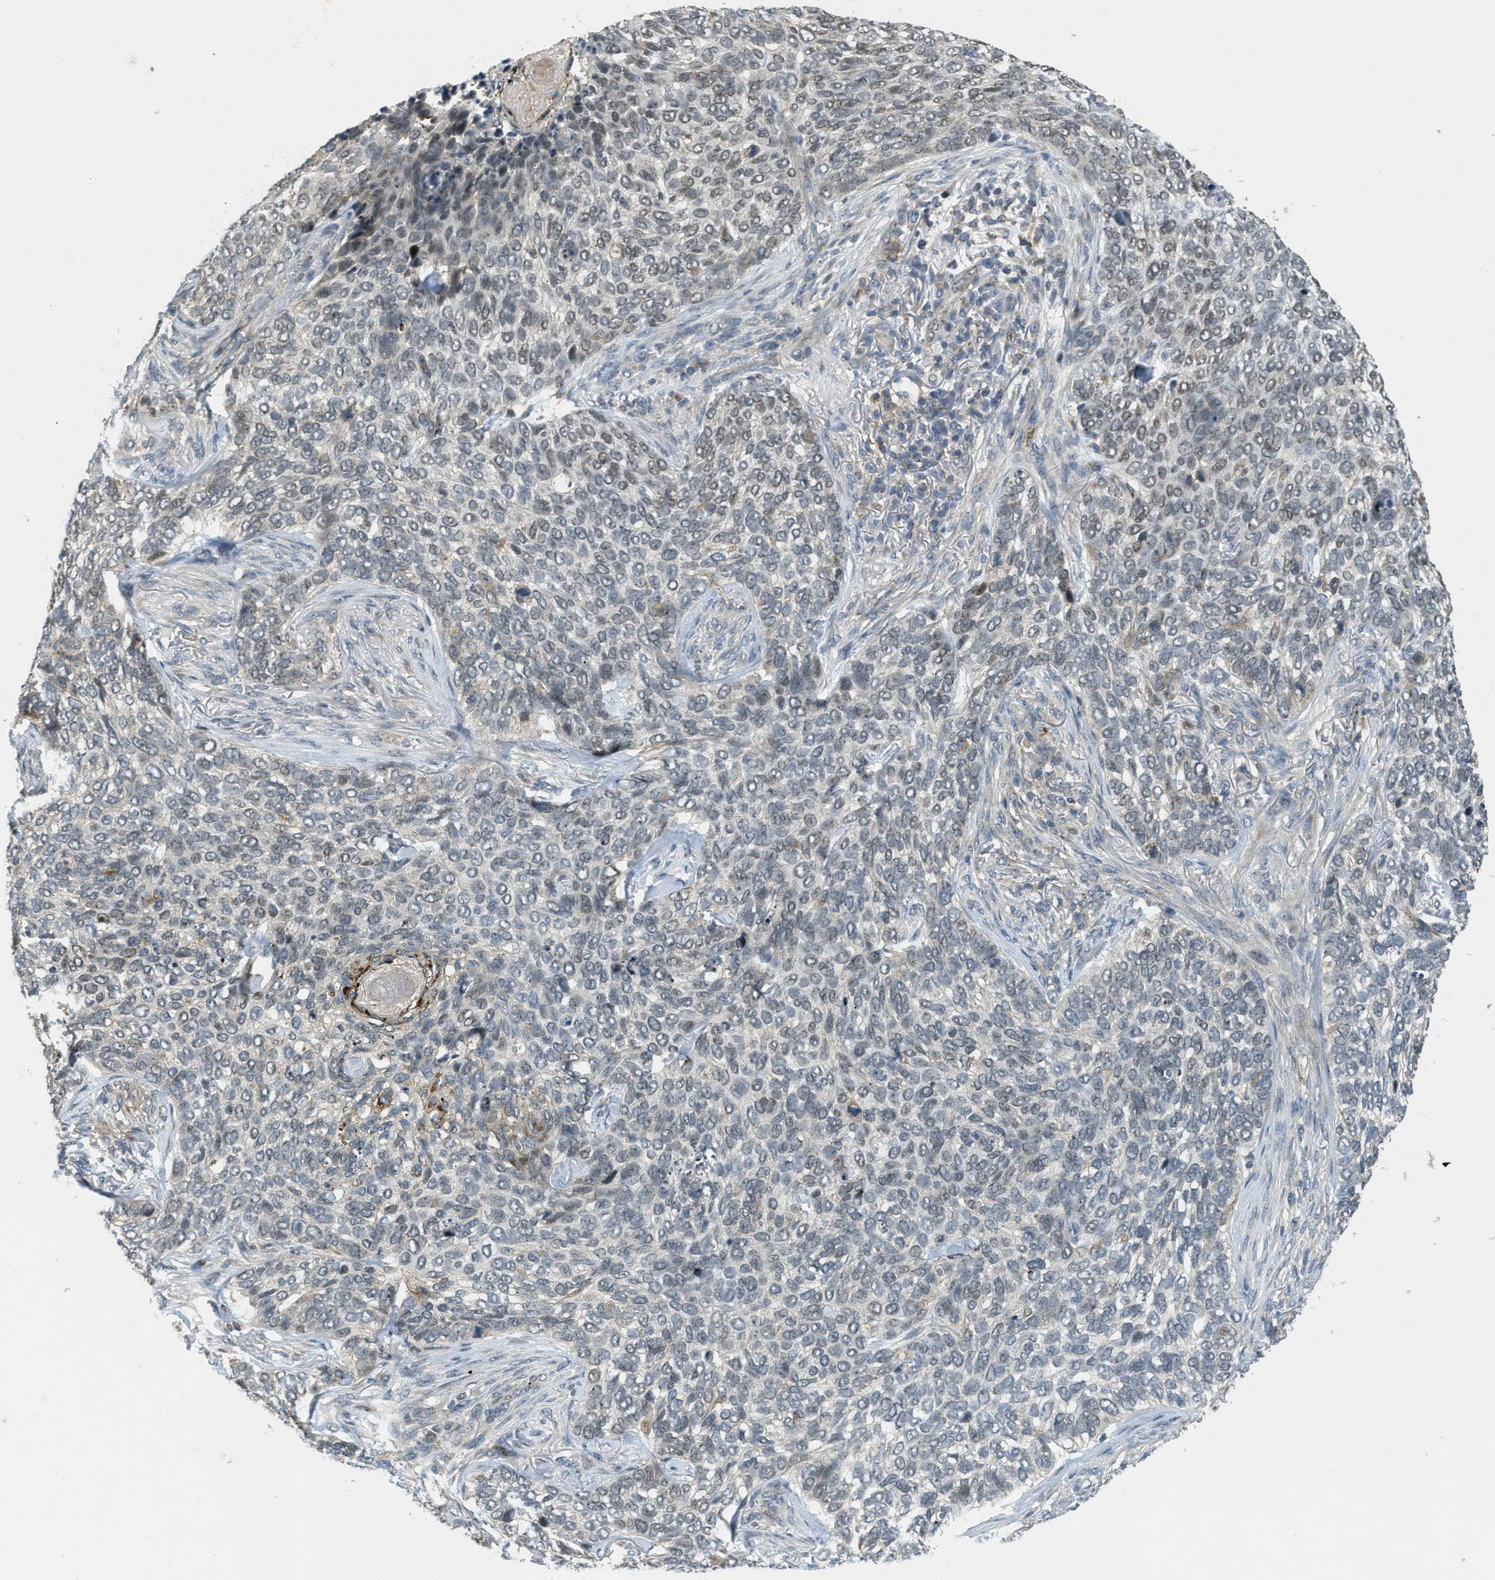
{"staining": {"intensity": "negative", "quantity": "none", "location": "none"}, "tissue": "skin cancer", "cell_type": "Tumor cells", "image_type": "cancer", "snomed": [{"axis": "morphology", "description": "Basal cell carcinoma"}, {"axis": "topography", "description": "Skin"}], "caption": "Immunohistochemistry (IHC) of skin cancer exhibits no positivity in tumor cells. (Stains: DAB IHC with hematoxylin counter stain, Microscopy: brightfield microscopy at high magnification).", "gene": "TRAPPC14", "patient": {"sex": "female", "age": 64}}